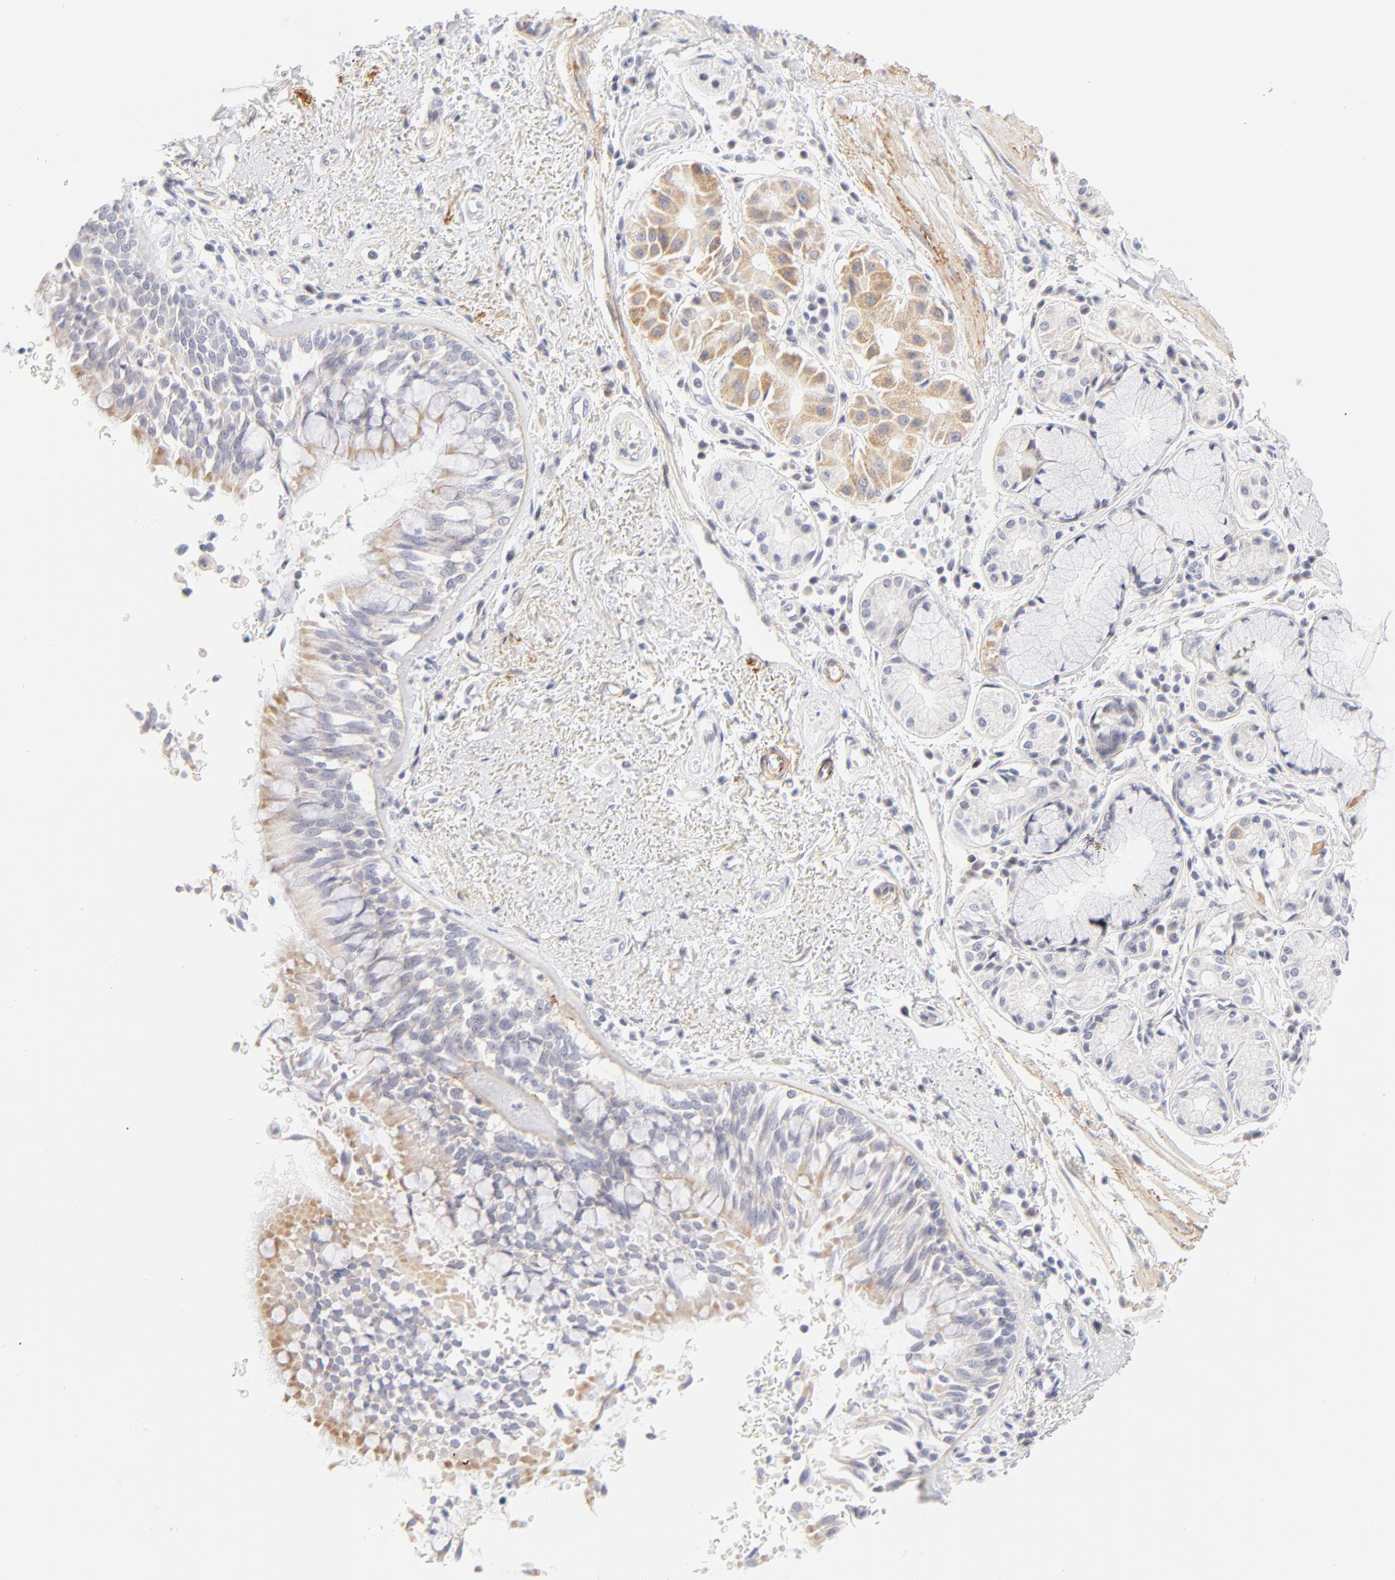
{"staining": {"intensity": "weak", "quantity": "<25%", "location": "cytoplasmic/membranous"}, "tissue": "bronchus", "cell_type": "Respiratory epithelial cells", "image_type": "normal", "snomed": [{"axis": "morphology", "description": "Normal tissue, NOS"}, {"axis": "morphology", "description": "Adenocarcinoma, NOS"}, {"axis": "topography", "description": "Bronchus"}, {"axis": "topography", "description": "Lung"}], "caption": "Immunohistochemistry (IHC) photomicrograph of unremarkable bronchus stained for a protein (brown), which shows no expression in respiratory epithelial cells.", "gene": "NPNT", "patient": {"sex": "male", "age": 71}}